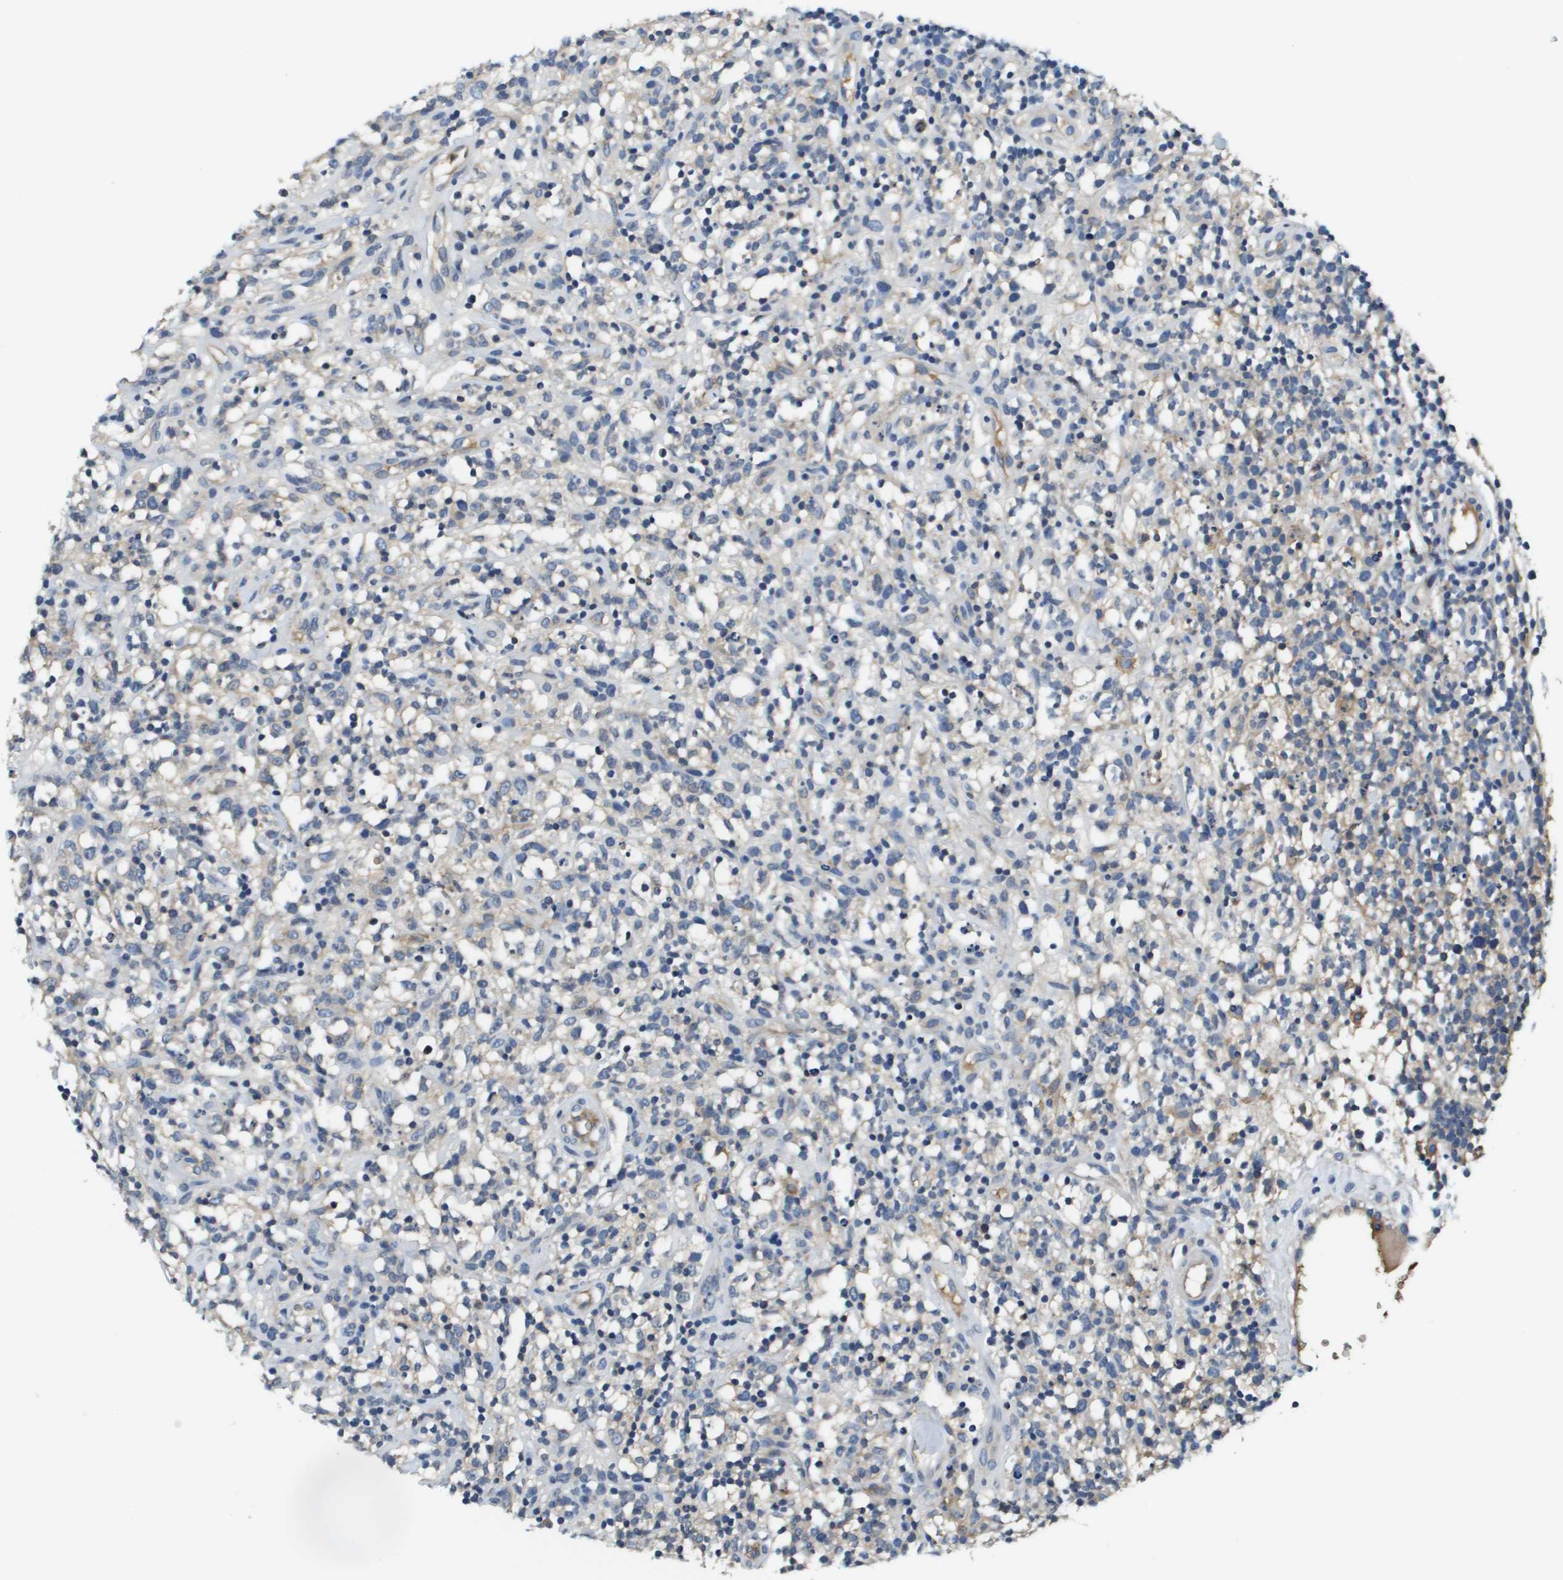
{"staining": {"intensity": "negative", "quantity": "none", "location": "none"}, "tissue": "lymphoma", "cell_type": "Tumor cells", "image_type": "cancer", "snomed": [{"axis": "morphology", "description": "Malignant lymphoma, non-Hodgkin's type, High grade"}, {"axis": "topography", "description": "Lymph node"}], "caption": "This is an immunohistochemistry (IHC) micrograph of lymphoma. There is no expression in tumor cells.", "gene": "SLC16A3", "patient": {"sex": "female", "age": 73}}